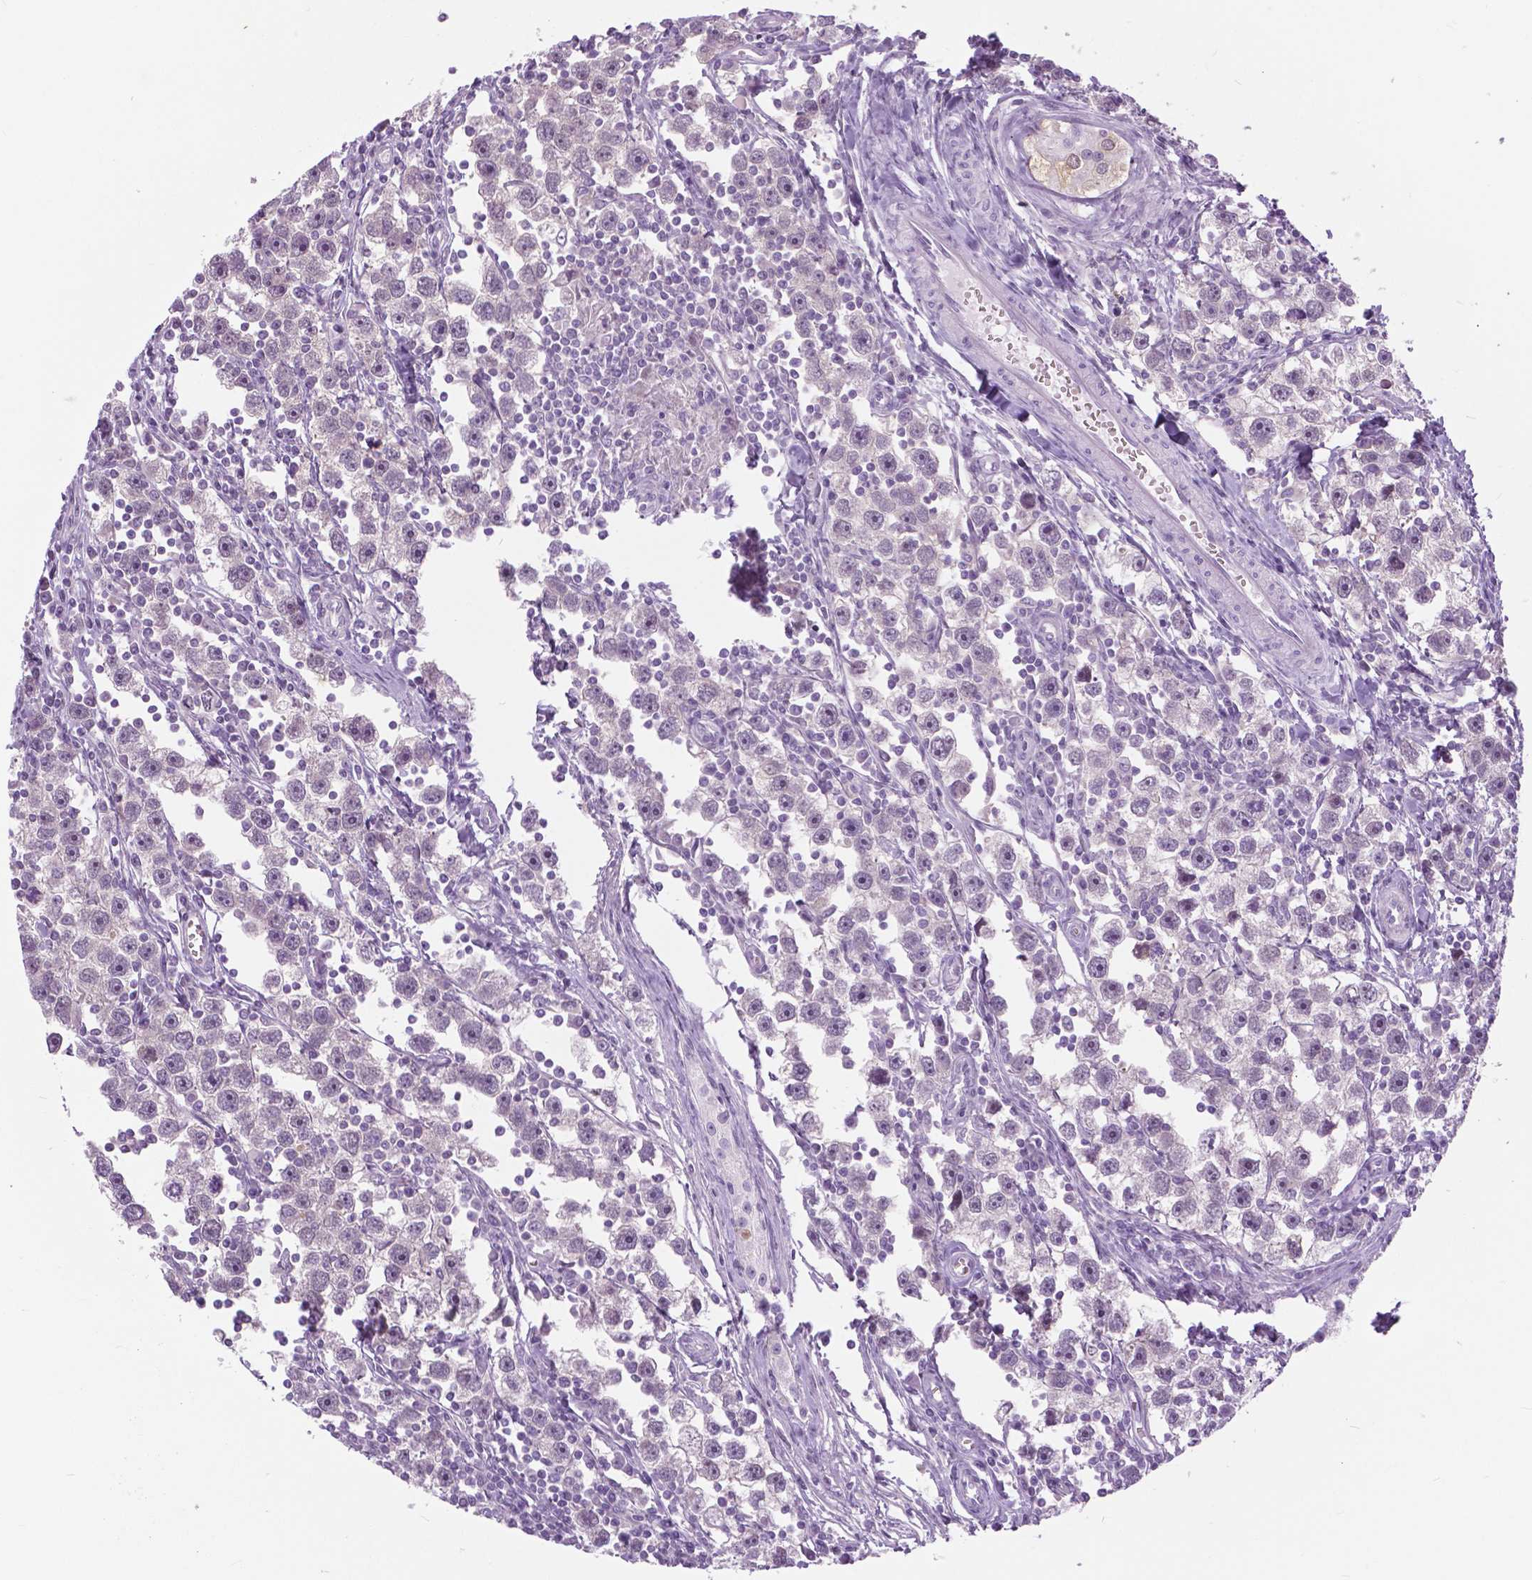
{"staining": {"intensity": "negative", "quantity": "none", "location": "none"}, "tissue": "testis cancer", "cell_type": "Tumor cells", "image_type": "cancer", "snomed": [{"axis": "morphology", "description": "Seminoma, NOS"}, {"axis": "topography", "description": "Testis"}], "caption": "There is no significant staining in tumor cells of testis cancer. Nuclei are stained in blue.", "gene": "TP53TG5", "patient": {"sex": "male", "age": 30}}